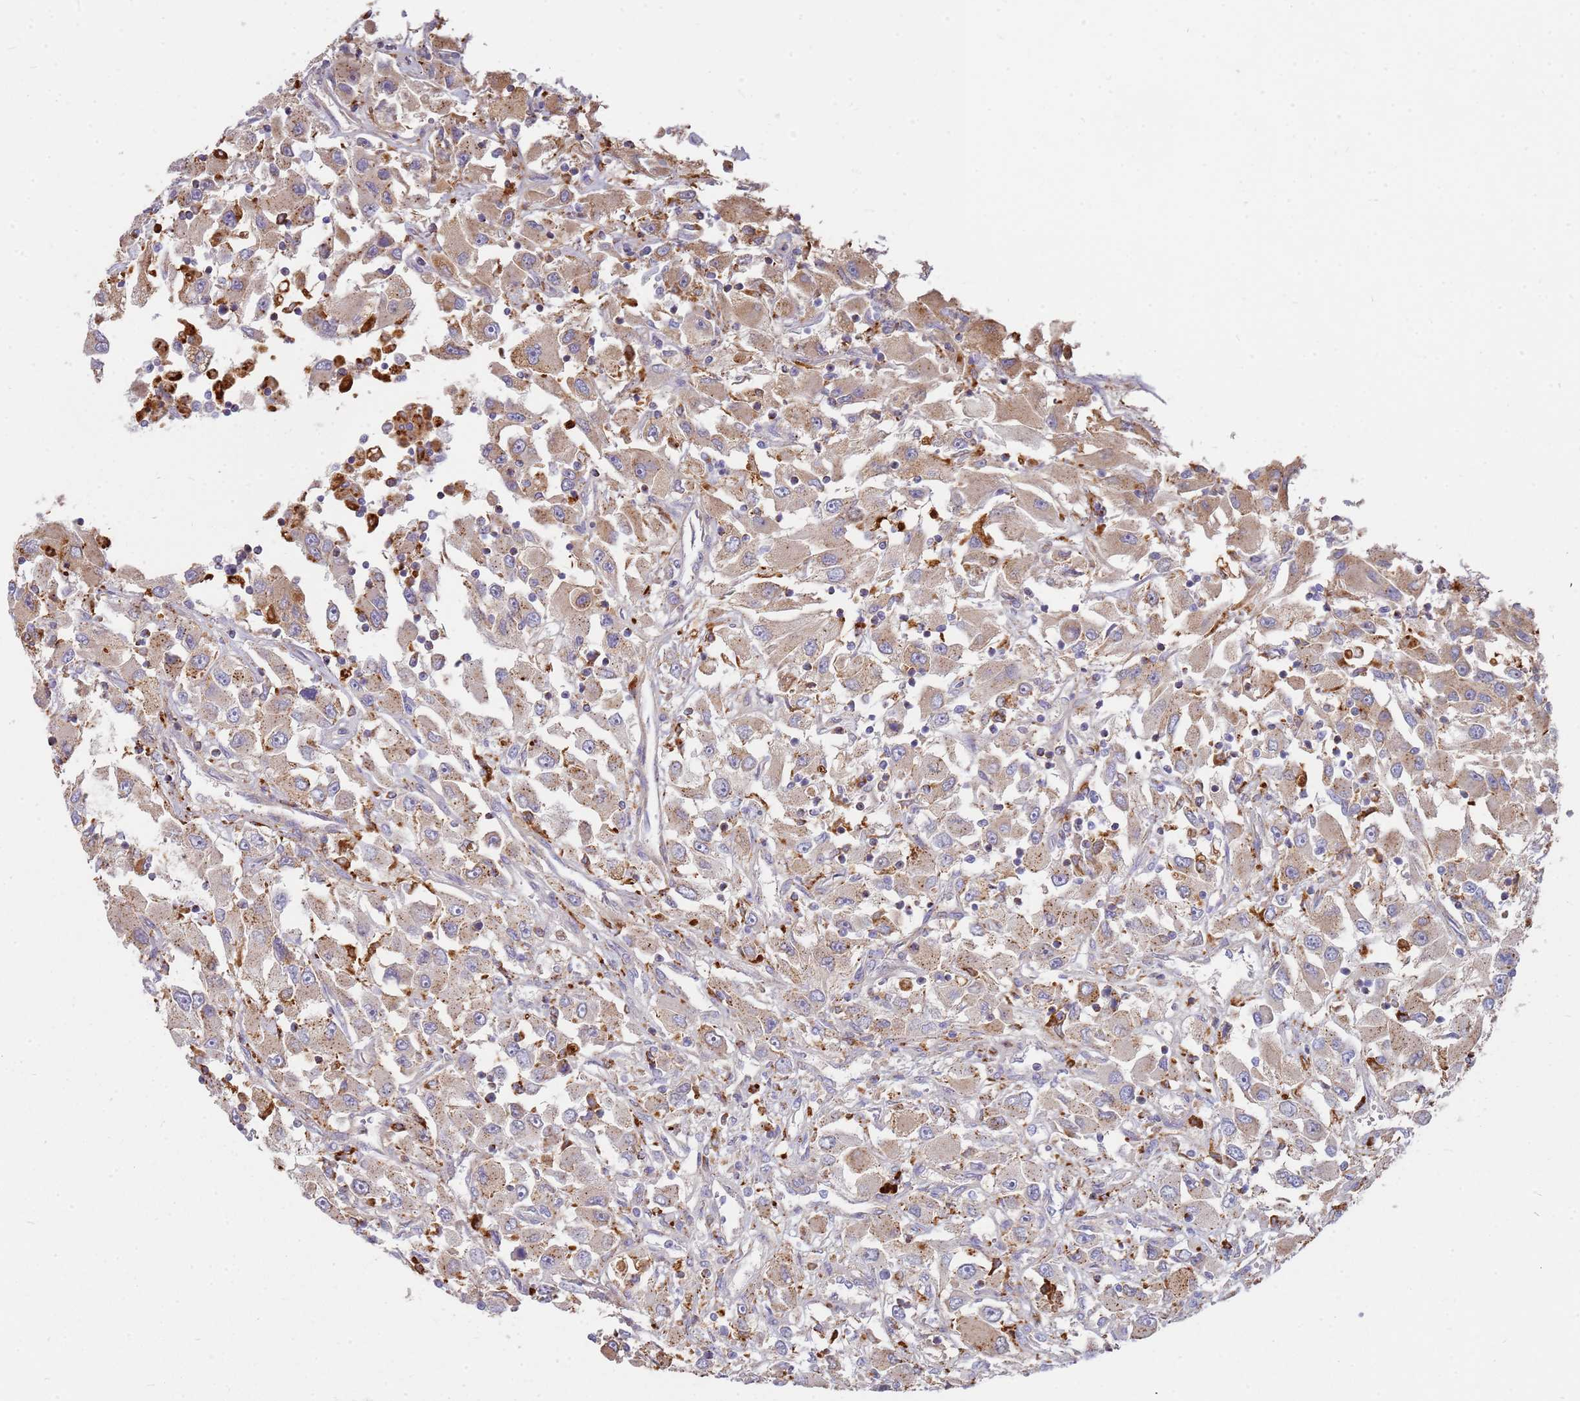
{"staining": {"intensity": "moderate", "quantity": ">75%", "location": "cytoplasmic/membranous"}, "tissue": "renal cancer", "cell_type": "Tumor cells", "image_type": "cancer", "snomed": [{"axis": "morphology", "description": "Adenocarcinoma, NOS"}, {"axis": "topography", "description": "Kidney"}], "caption": "Renal adenocarcinoma tissue exhibits moderate cytoplasmic/membranous expression in about >75% of tumor cells", "gene": "TMEM229B", "patient": {"sex": "female", "age": 52}}